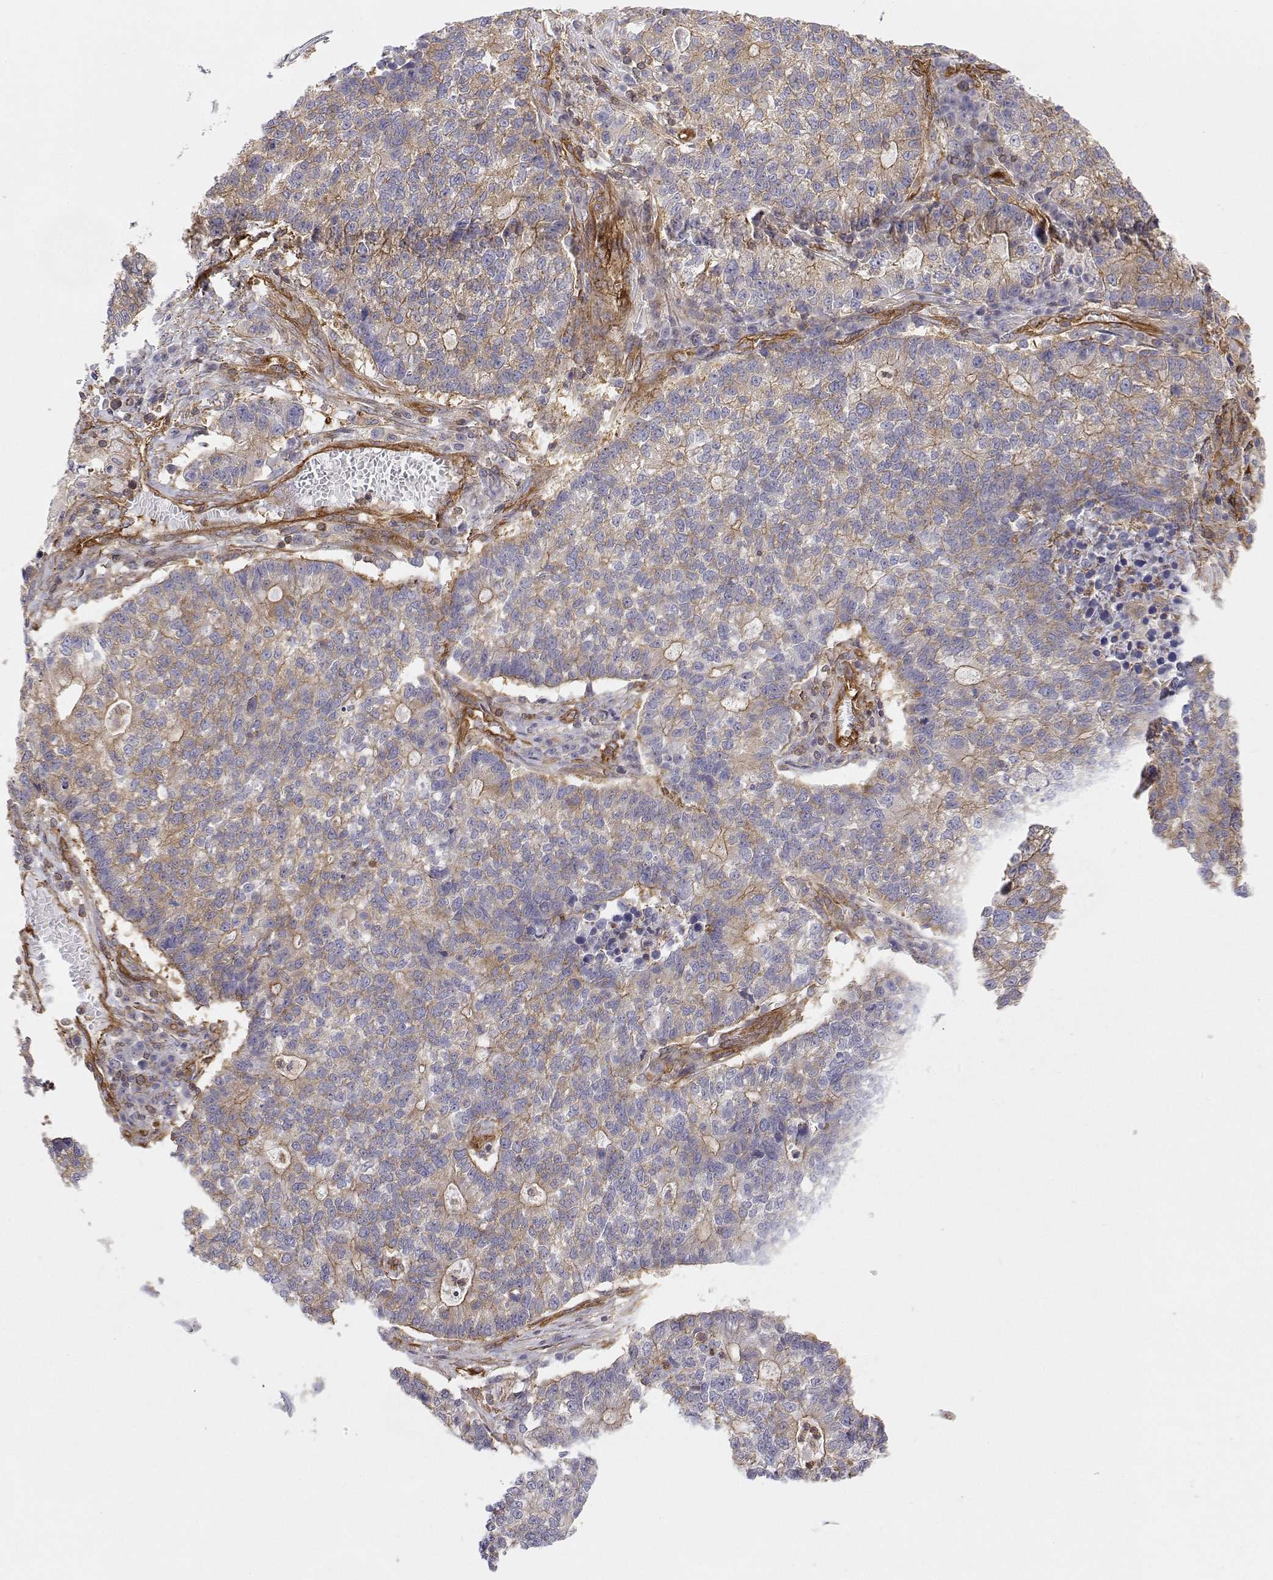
{"staining": {"intensity": "weak", "quantity": "25%-75%", "location": "cytoplasmic/membranous"}, "tissue": "lung cancer", "cell_type": "Tumor cells", "image_type": "cancer", "snomed": [{"axis": "morphology", "description": "Adenocarcinoma, NOS"}, {"axis": "topography", "description": "Lung"}], "caption": "Immunohistochemistry (IHC) (DAB (3,3'-diaminobenzidine)) staining of lung cancer (adenocarcinoma) exhibits weak cytoplasmic/membranous protein staining in about 25%-75% of tumor cells. (DAB (3,3'-diaminobenzidine) IHC with brightfield microscopy, high magnification).", "gene": "MYH9", "patient": {"sex": "male", "age": 57}}